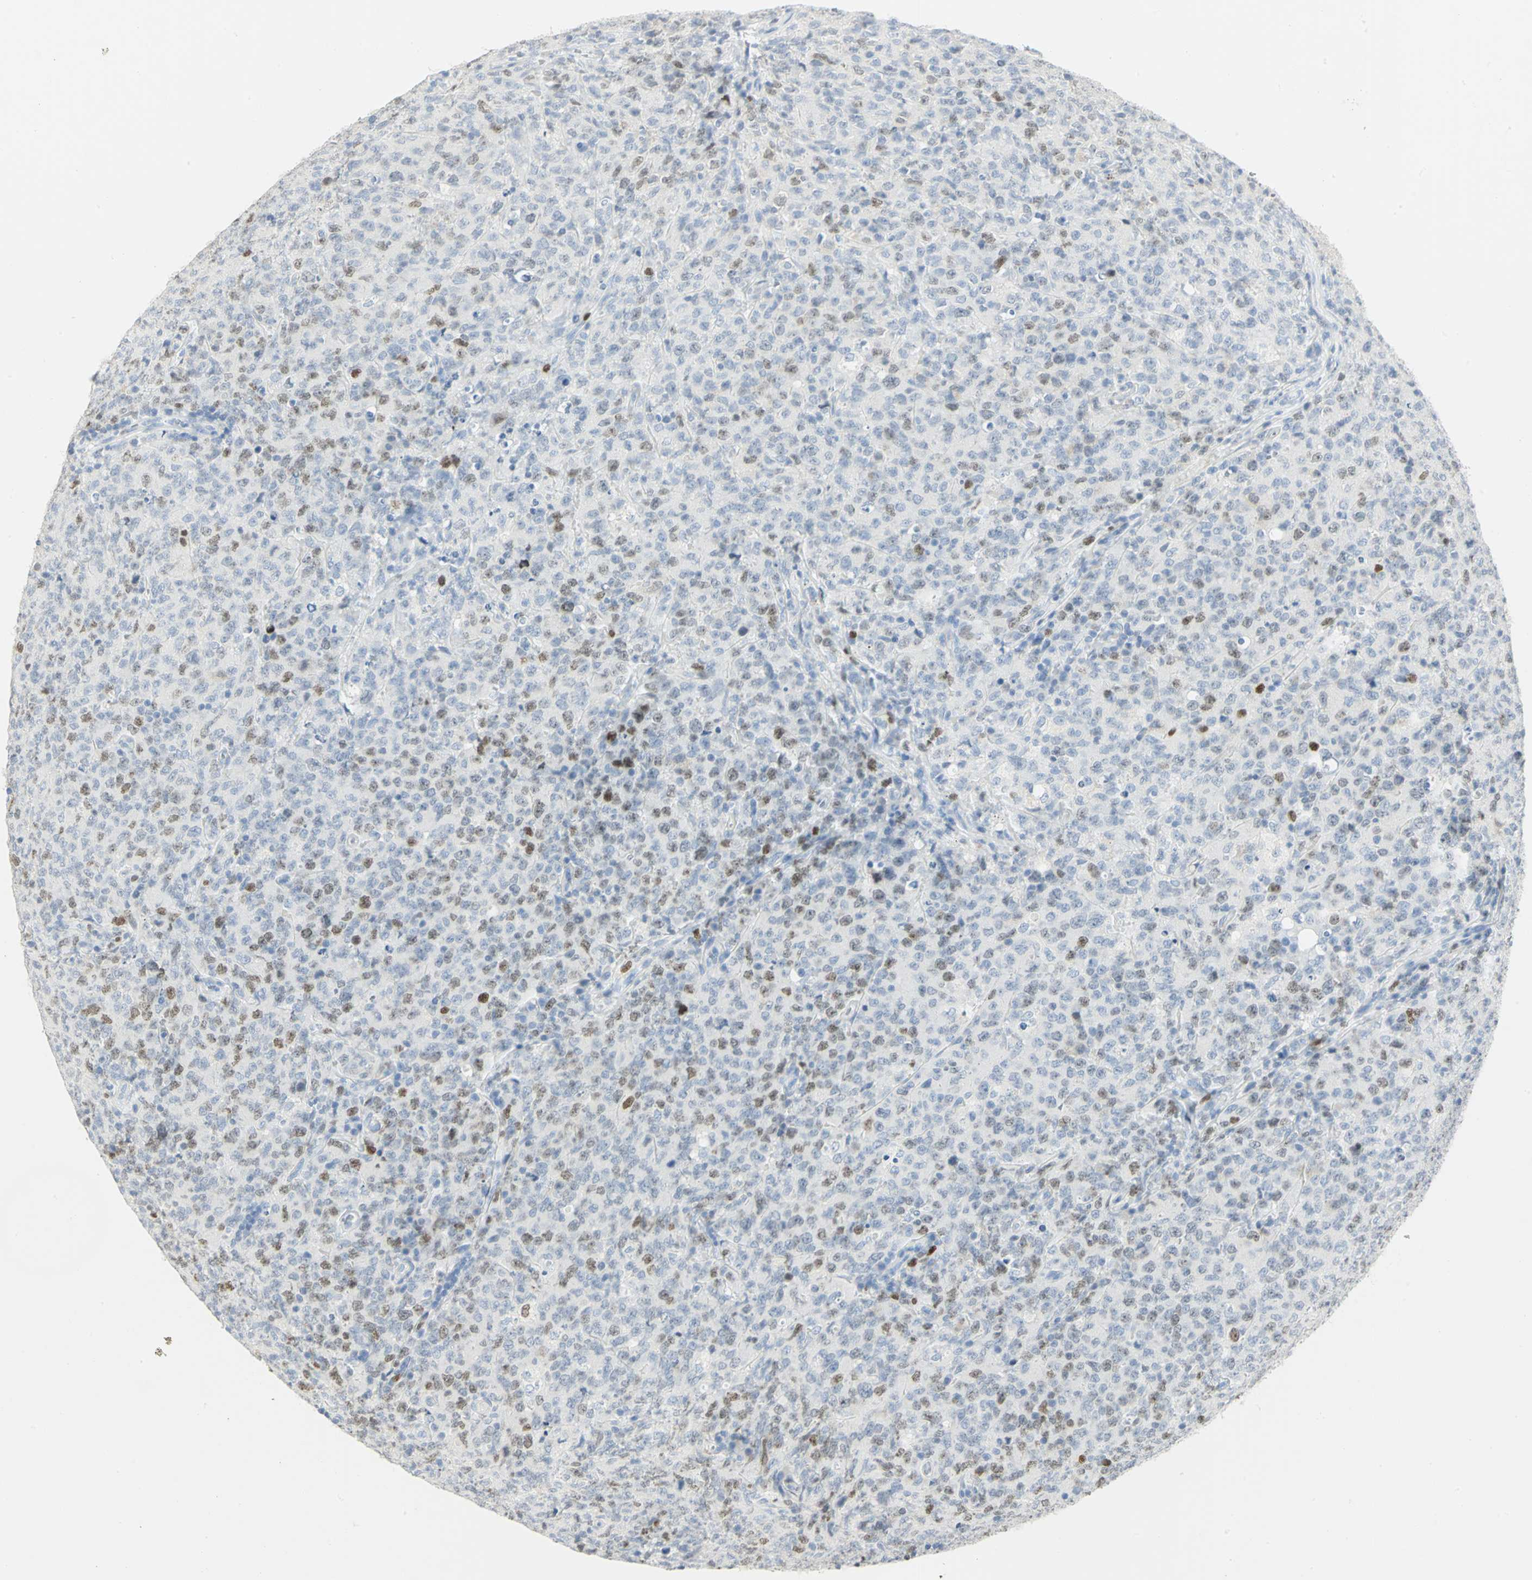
{"staining": {"intensity": "moderate", "quantity": "25%-75%", "location": "nuclear"}, "tissue": "lymphoma", "cell_type": "Tumor cells", "image_type": "cancer", "snomed": [{"axis": "morphology", "description": "Malignant lymphoma, non-Hodgkin's type, High grade"}, {"axis": "topography", "description": "Tonsil"}], "caption": "IHC photomicrograph of human malignant lymphoma, non-Hodgkin's type (high-grade) stained for a protein (brown), which shows medium levels of moderate nuclear expression in about 25%-75% of tumor cells.", "gene": "HELLS", "patient": {"sex": "female", "age": 36}}